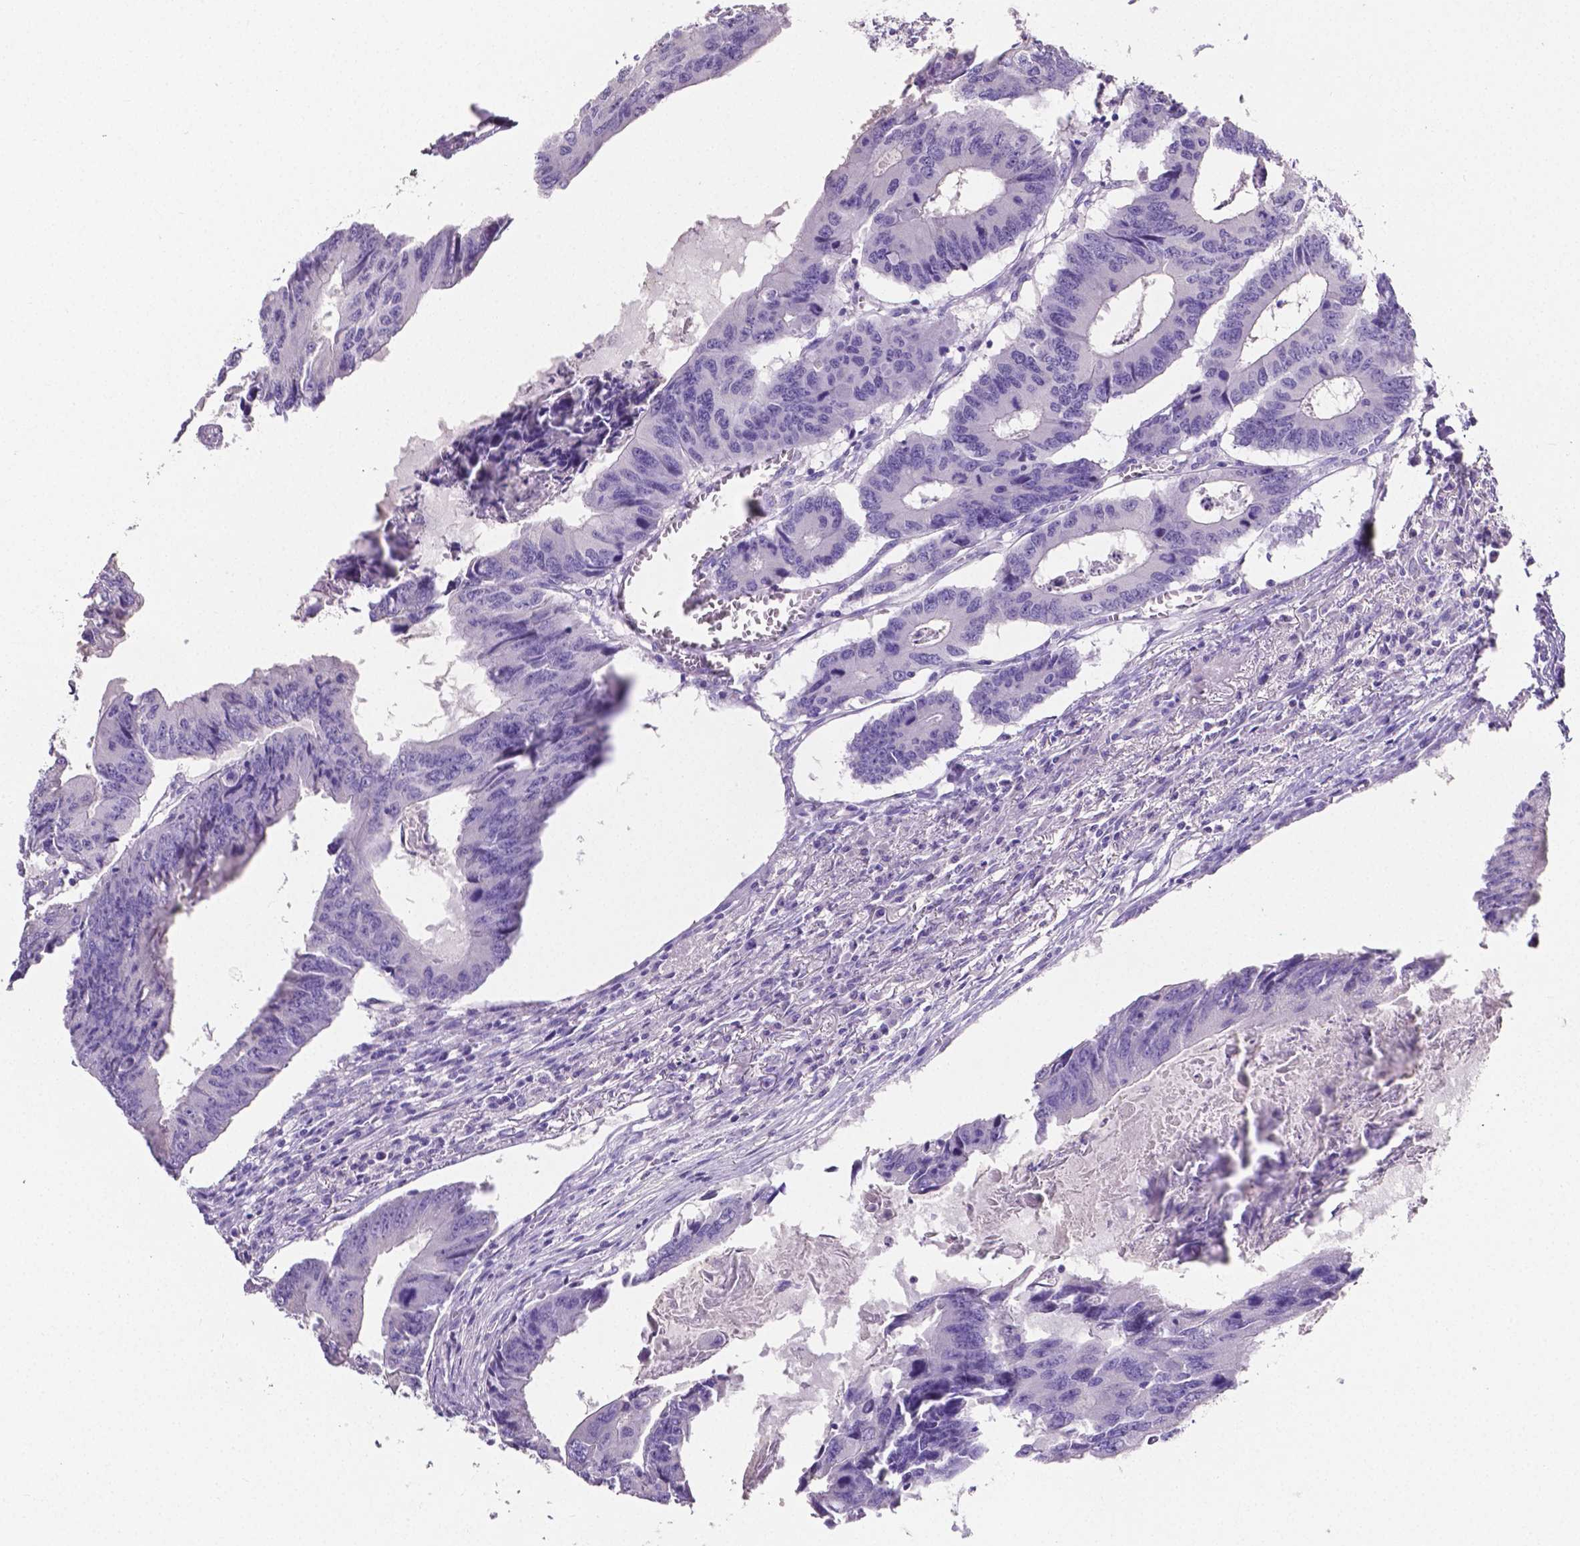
{"staining": {"intensity": "negative", "quantity": "none", "location": "none"}, "tissue": "colorectal cancer", "cell_type": "Tumor cells", "image_type": "cancer", "snomed": [{"axis": "morphology", "description": "Adenocarcinoma, NOS"}, {"axis": "topography", "description": "Colon"}], "caption": "High magnification brightfield microscopy of adenocarcinoma (colorectal) stained with DAB (3,3'-diaminobenzidine) (brown) and counterstained with hematoxylin (blue): tumor cells show no significant staining.", "gene": "SLC22A2", "patient": {"sex": "male", "age": 53}}